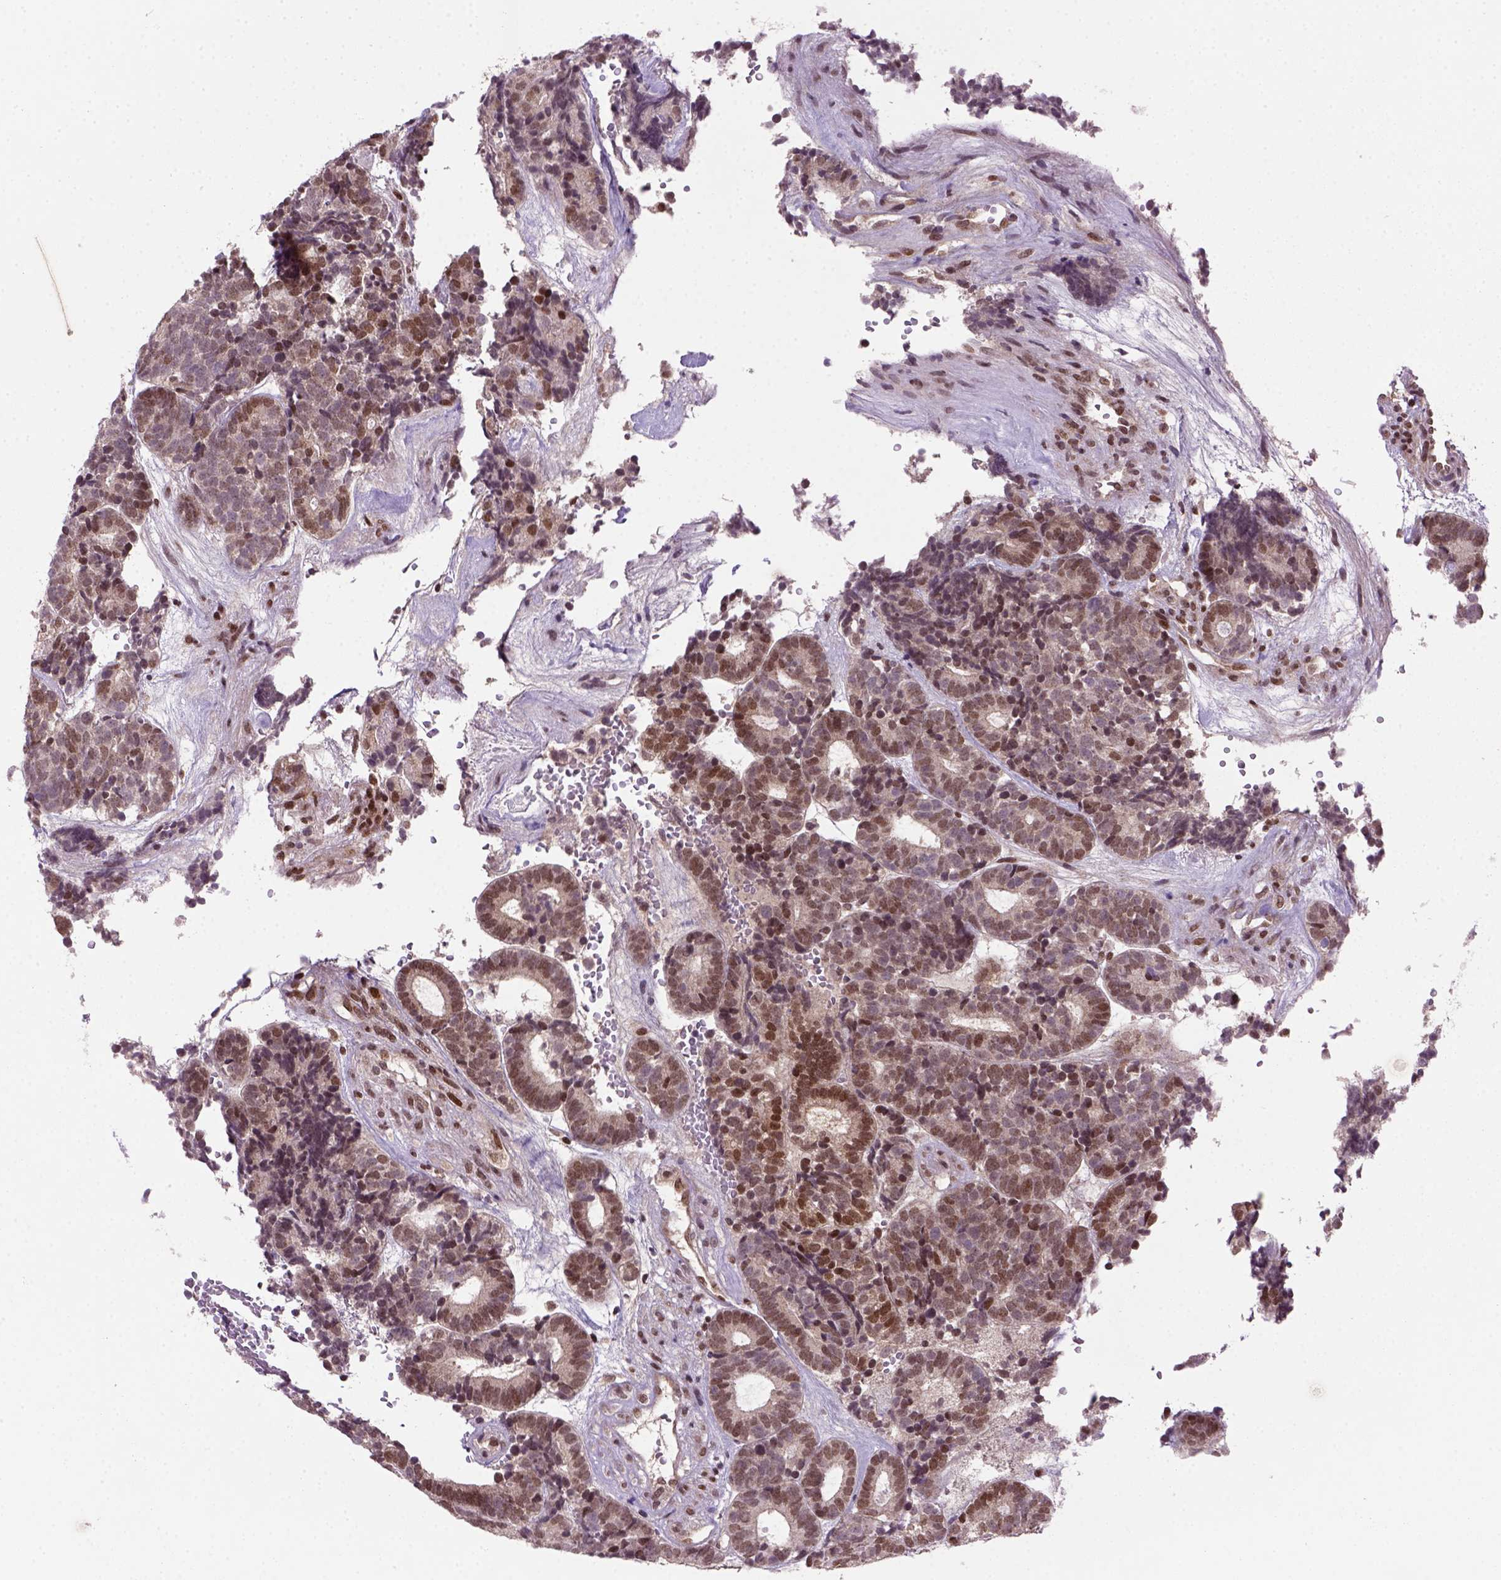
{"staining": {"intensity": "moderate", "quantity": ">75%", "location": "nuclear"}, "tissue": "head and neck cancer", "cell_type": "Tumor cells", "image_type": "cancer", "snomed": [{"axis": "morphology", "description": "Adenocarcinoma, NOS"}, {"axis": "topography", "description": "Head-Neck"}], "caption": "There is medium levels of moderate nuclear staining in tumor cells of head and neck cancer, as demonstrated by immunohistochemical staining (brown color).", "gene": "MGMT", "patient": {"sex": "female", "age": 81}}